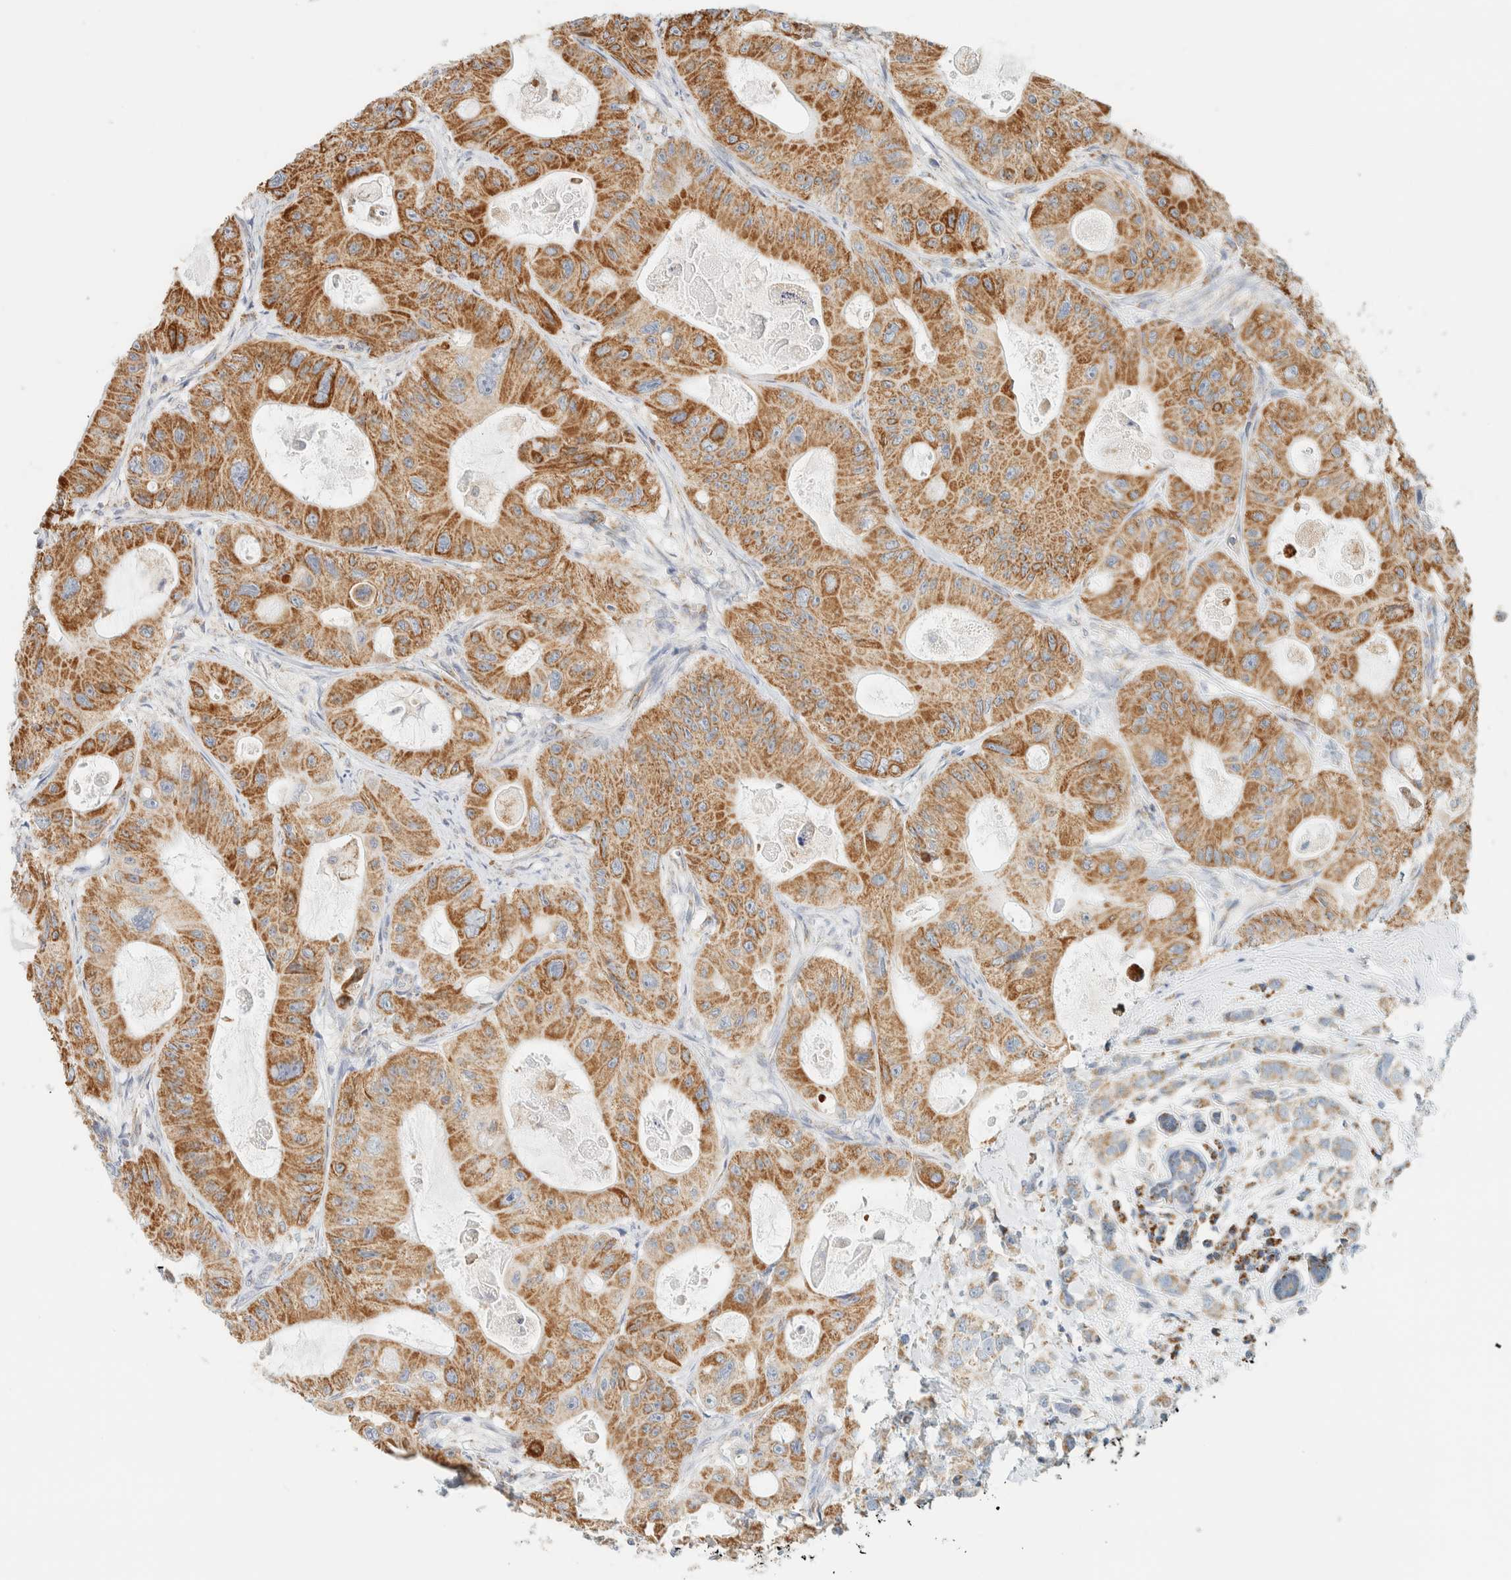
{"staining": {"intensity": "moderate", "quantity": ">75%", "location": "cytoplasmic/membranous"}, "tissue": "colorectal cancer", "cell_type": "Tumor cells", "image_type": "cancer", "snomed": [{"axis": "morphology", "description": "Adenocarcinoma, NOS"}, {"axis": "topography", "description": "Colon"}], "caption": "Protein expression analysis of adenocarcinoma (colorectal) exhibits moderate cytoplasmic/membranous staining in about >75% of tumor cells.", "gene": "KIFAP3", "patient": {"sex": "female", "age": 46}}